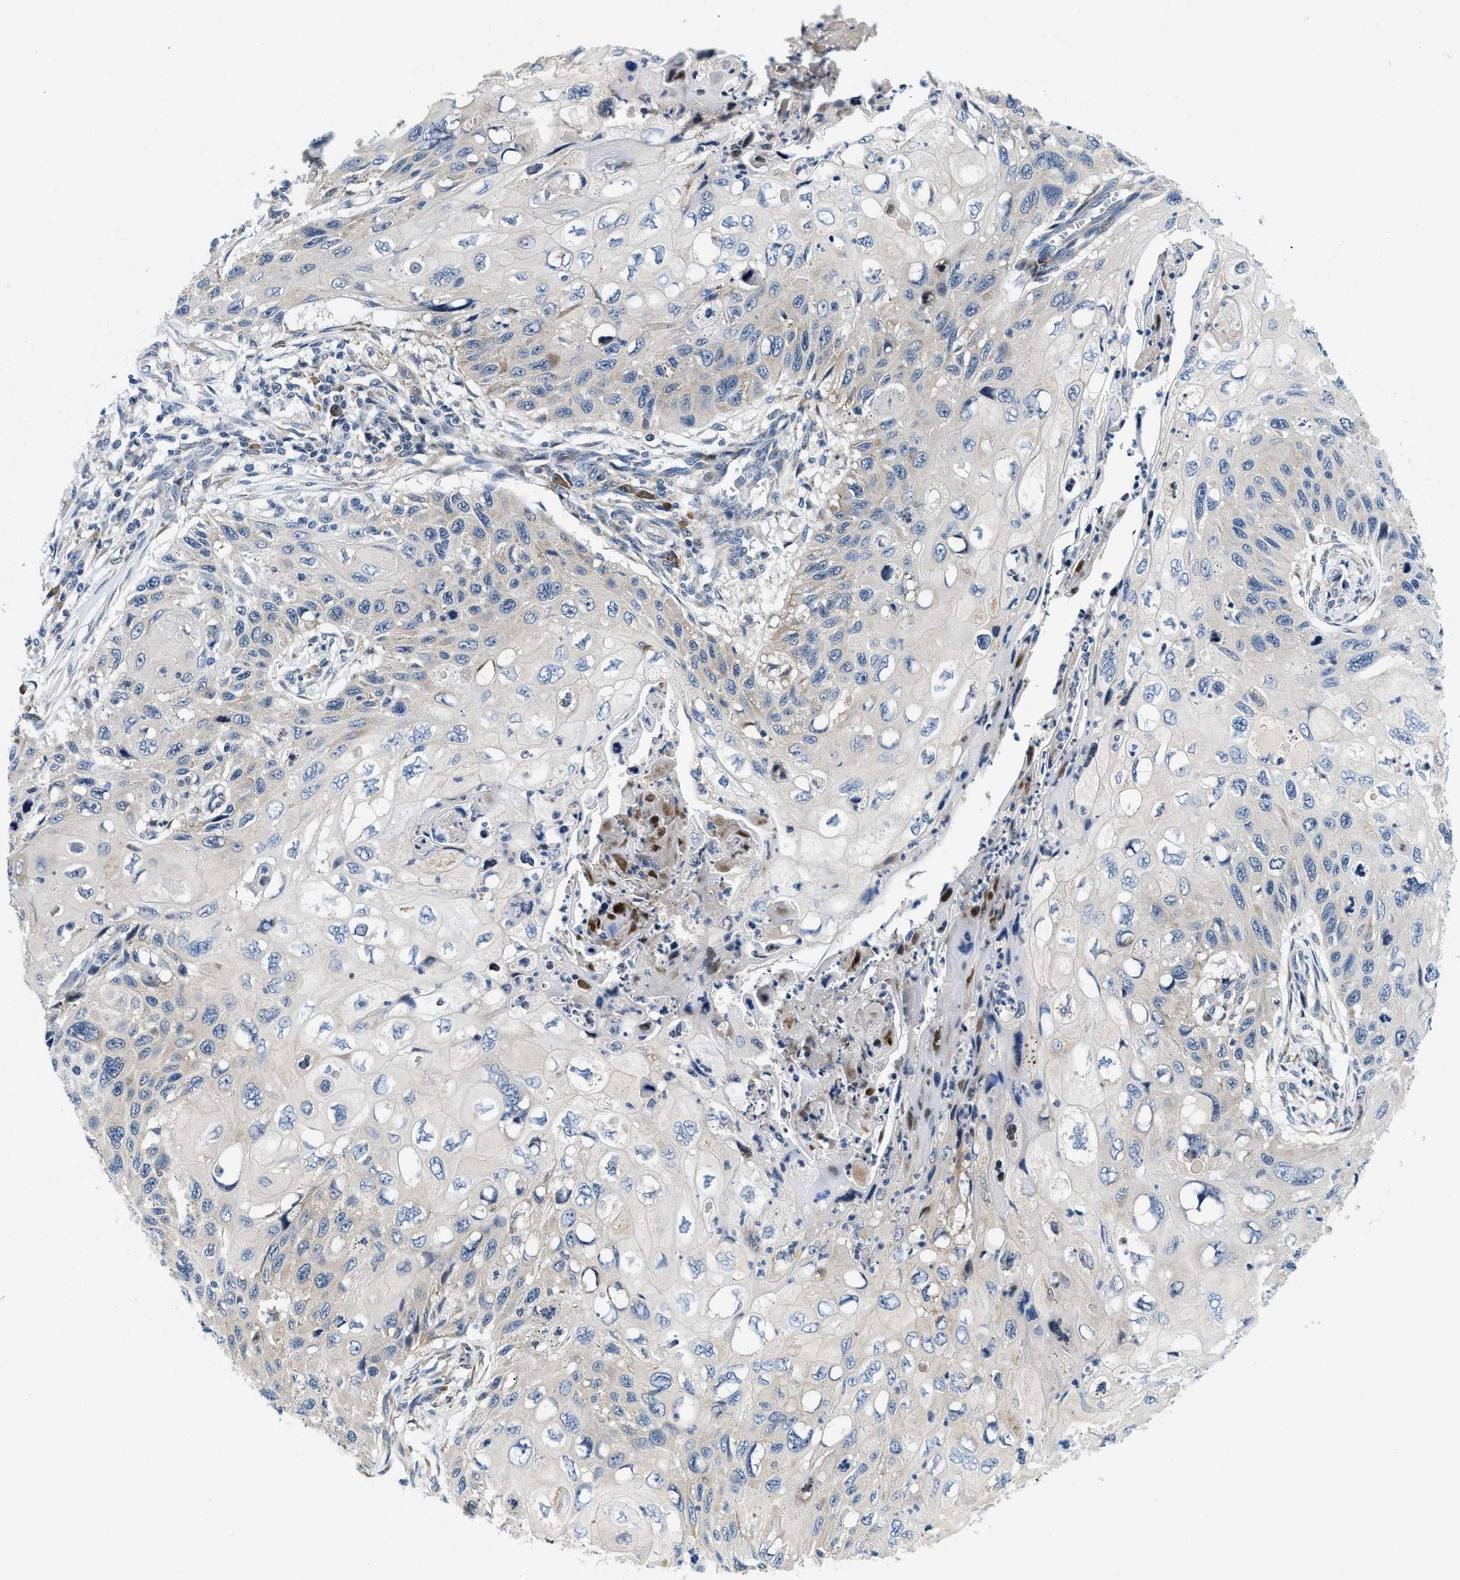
{"staining": {"intensity": "negative", "quantity": "none", "location": "none"}, "tissue": "cervical cancer", "cell_type": "Tumor cells", "image_type": "cancer", "snomed": [{"axis": "morphology", "description": "Squamous cell carcinoma, NOS"}, {"axis": "topography", "description": "Cervix"}], "caption": "A high-resolution photomicrograph shows immunohistochemistry (IHC) staining of cervical squamous cell carcinoma, which shows no significant expression in tumor cells.", "gene": "IKBKE", "patient": {"sex": "female", "age": 70}}